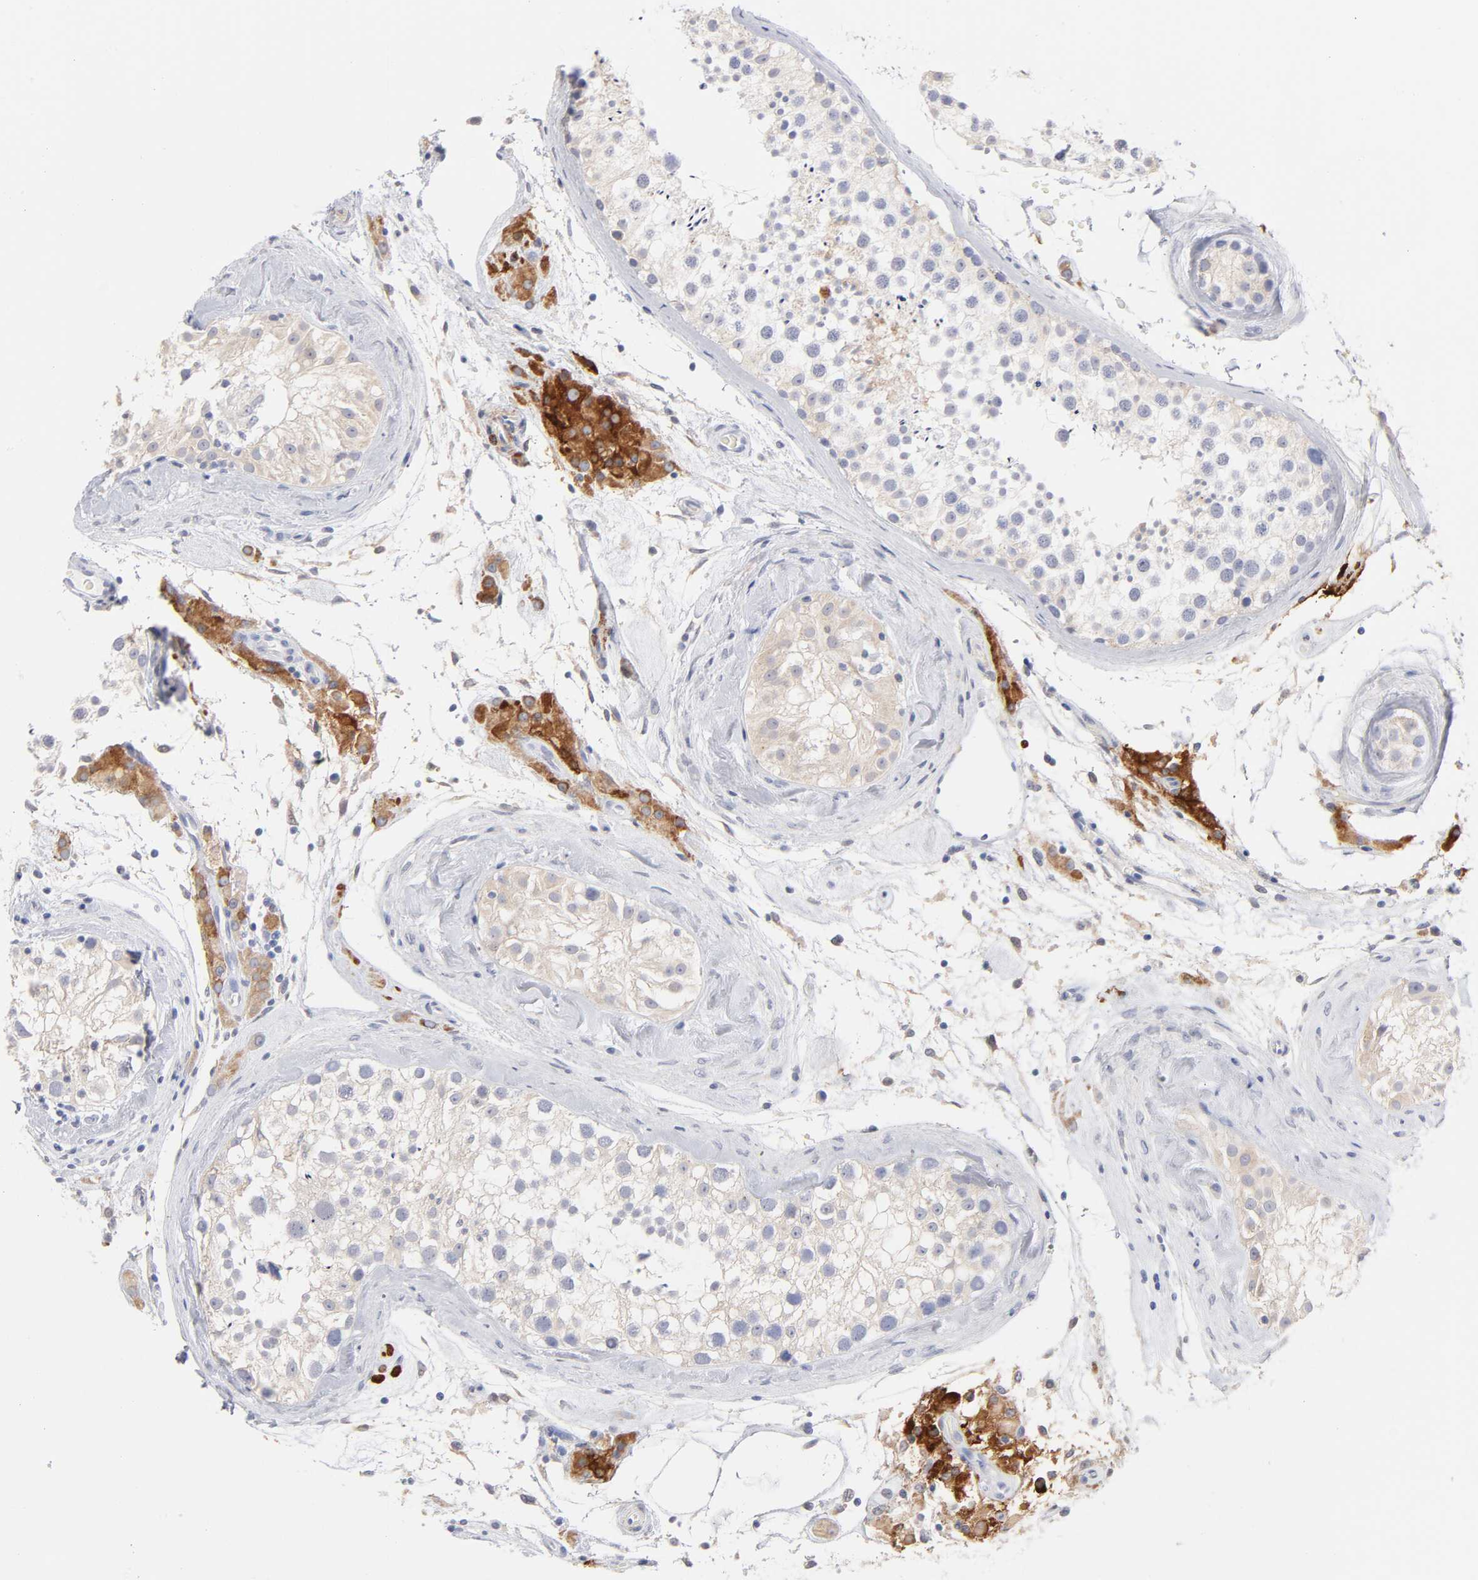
{"staining": {"intensity": "weak", "quantity": ">75%", "location": "cytoplasmic/membranous"}, "tissue": "testis", "cell_type": "Cells in seminiferous ducts", "image_type": "normal", "snomed": [{"axis": "morphology", "description": "Normal tissue, NOS"}, {"axis": "topography", "description": "Testis"}], "caption": "Benign testis was stained to show a protein in brown. There is low levels of weak cytoplasmic/membranous positivity in approximately >75% of cells in seminiferous ducts.", "gene": "MID1", "patient": {"sex": "male", "age": 46}}